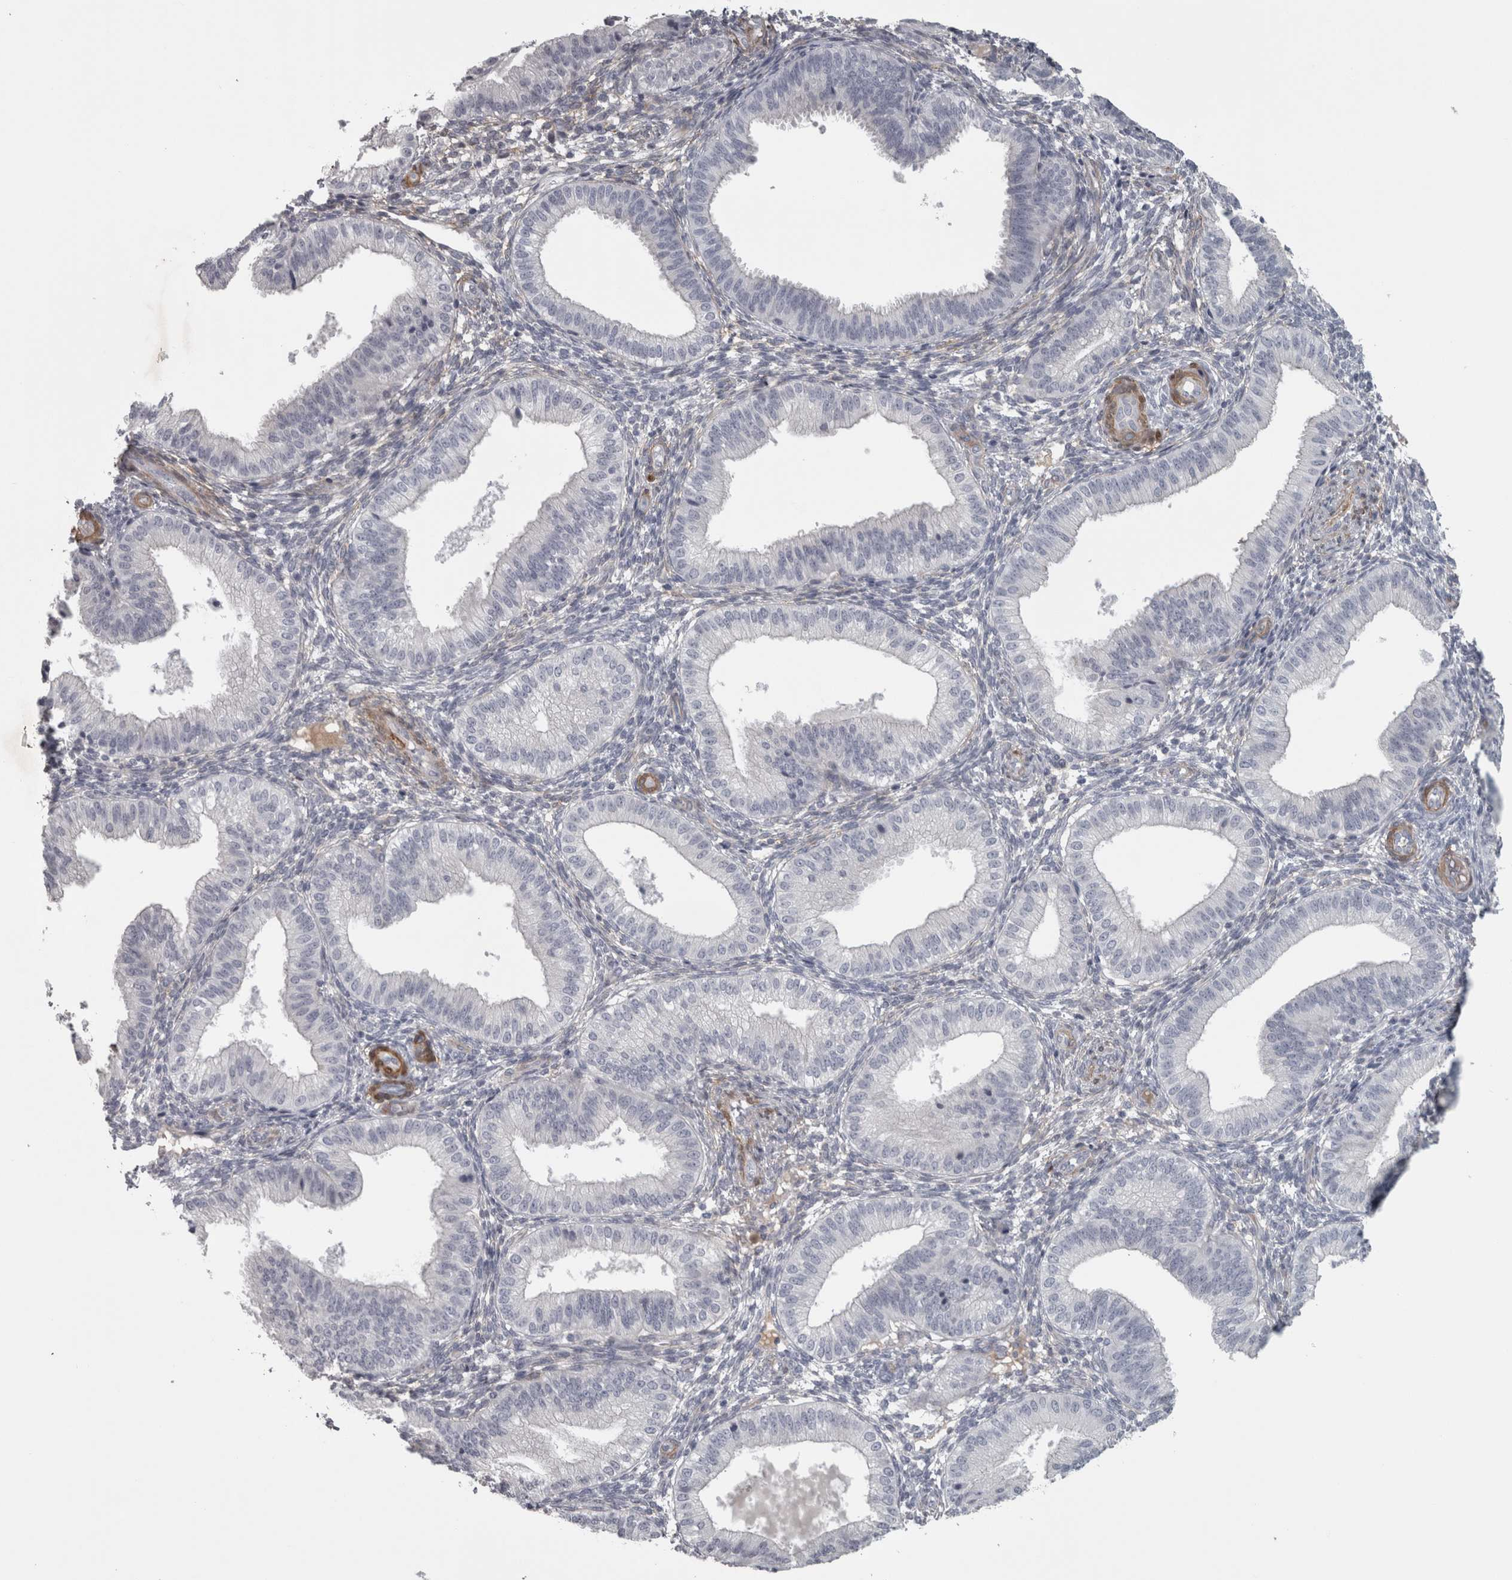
{"staining": {"intensity": "negative", "quantity": "none", "location": "none"}, "tissue": "endometrium", "cell_type": "Cells in endometrial stroma", "image_type": "normal", "snomed": [{"axis": "morphology", "description": "Normal tissue, NOS"}, {"axis": "topography", "description": "Endometrium"}], "caption": "The IHC micrograph has no significant staining in cells in endometrial stroma of endometrium. Nuclei are stained in blue.", "gene": "PPP1R12B", "patient": {"sex": "female", "age": 39}}